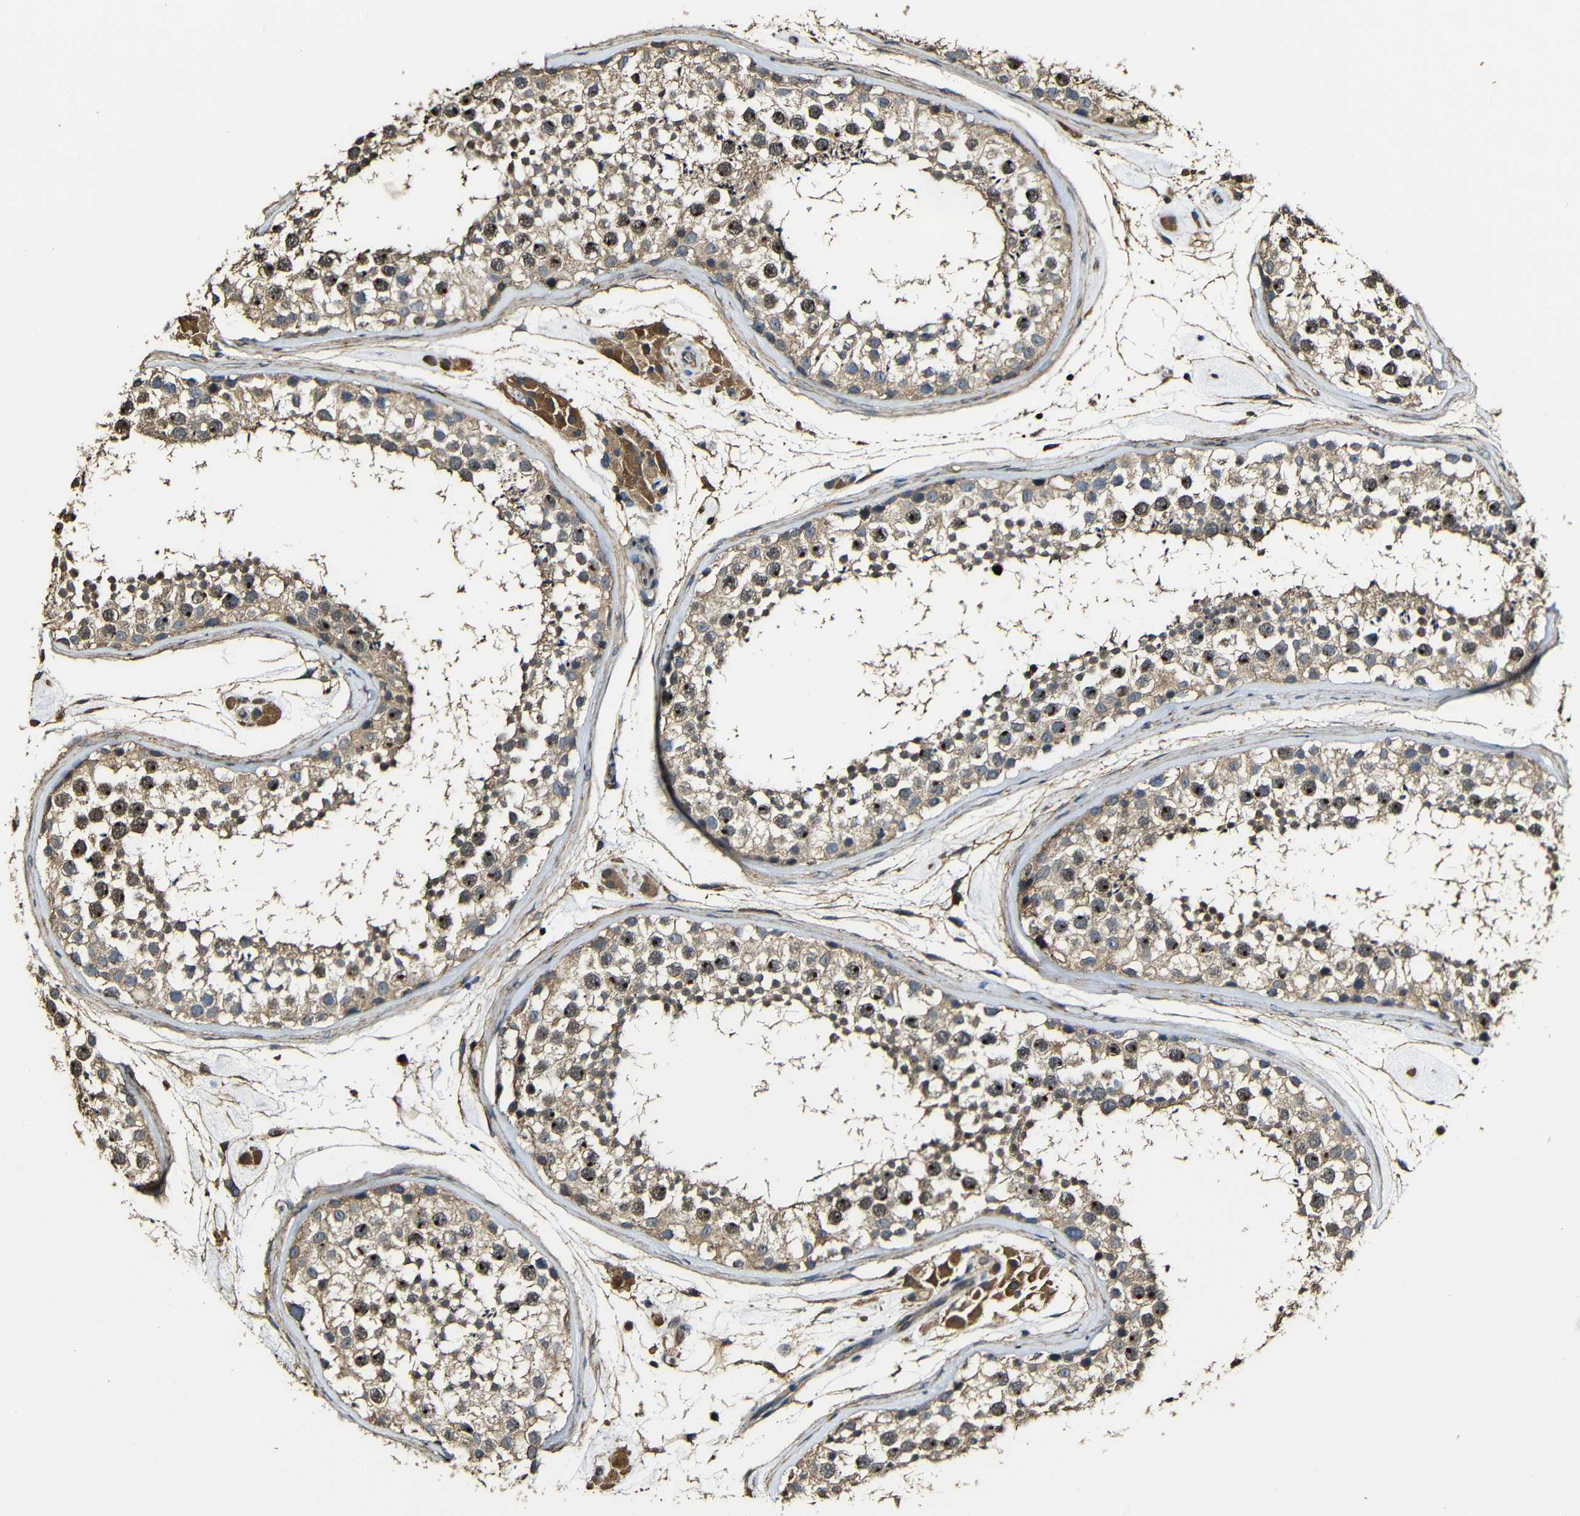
{"staining": {"intensity": "moderate", "quantity": ">75%", "location": "cytoplasmic/membranous,nuclear"}, "tissue": "testis", "cell_type": "Cells in seminiferous ducts", "image_type": "normal", "snomed": [{"axis": "morphology", "description": "Normal tissue, NOS"}, {"axis": "topography", "description": "Testis"}], "caption": "Moderate cytoplasmic/membranous,nuclear staining for a protein is present in approximately >75% of cells in seminiferous ducts of unremarkable testis using immunohistochemistry (IHC).", "gene": "CASP8", "patient": {"sex": "male", "age": 46}}